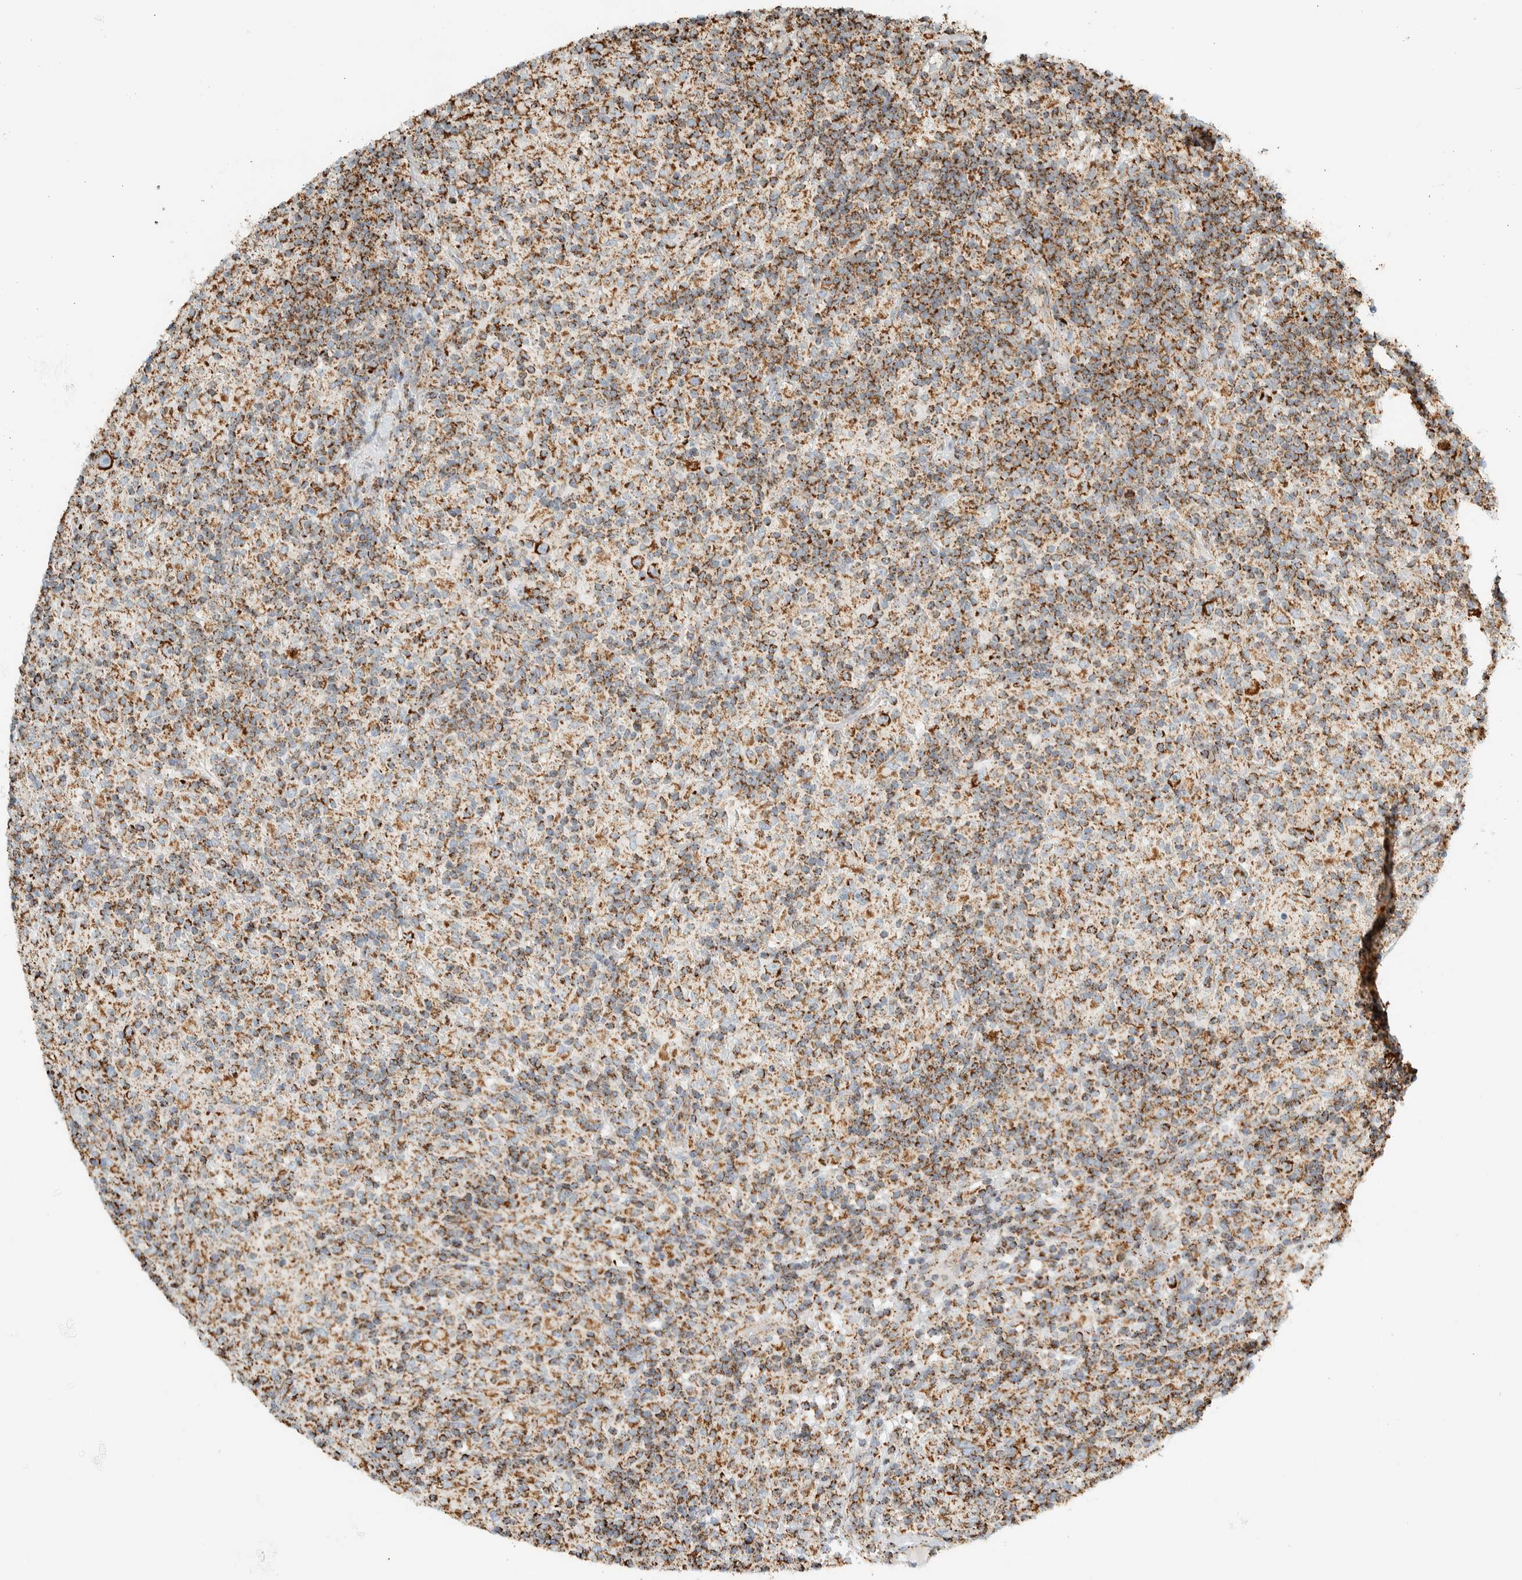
{"staining": {"intensity": "strong", "quantity": ">75%", "location": "cytoplasmic/membranous"}, "tissue": "lymphoma", "cell_type": "Tumor cells", "image_type": "cancer", "snomed": [{"axis": "morphology", "description": "Hodgkin's disease, NOS"}, {"axis": "topography", "description": "Lymph node"}], "caption": "DAB immunohistochemical staining of human lymphoma shows strong cytoplasmic/membranous protein staining in approximately >75% of tumor cells.", "gene": "ZNF454", "patient": {"sex": "male", "age": 70}}